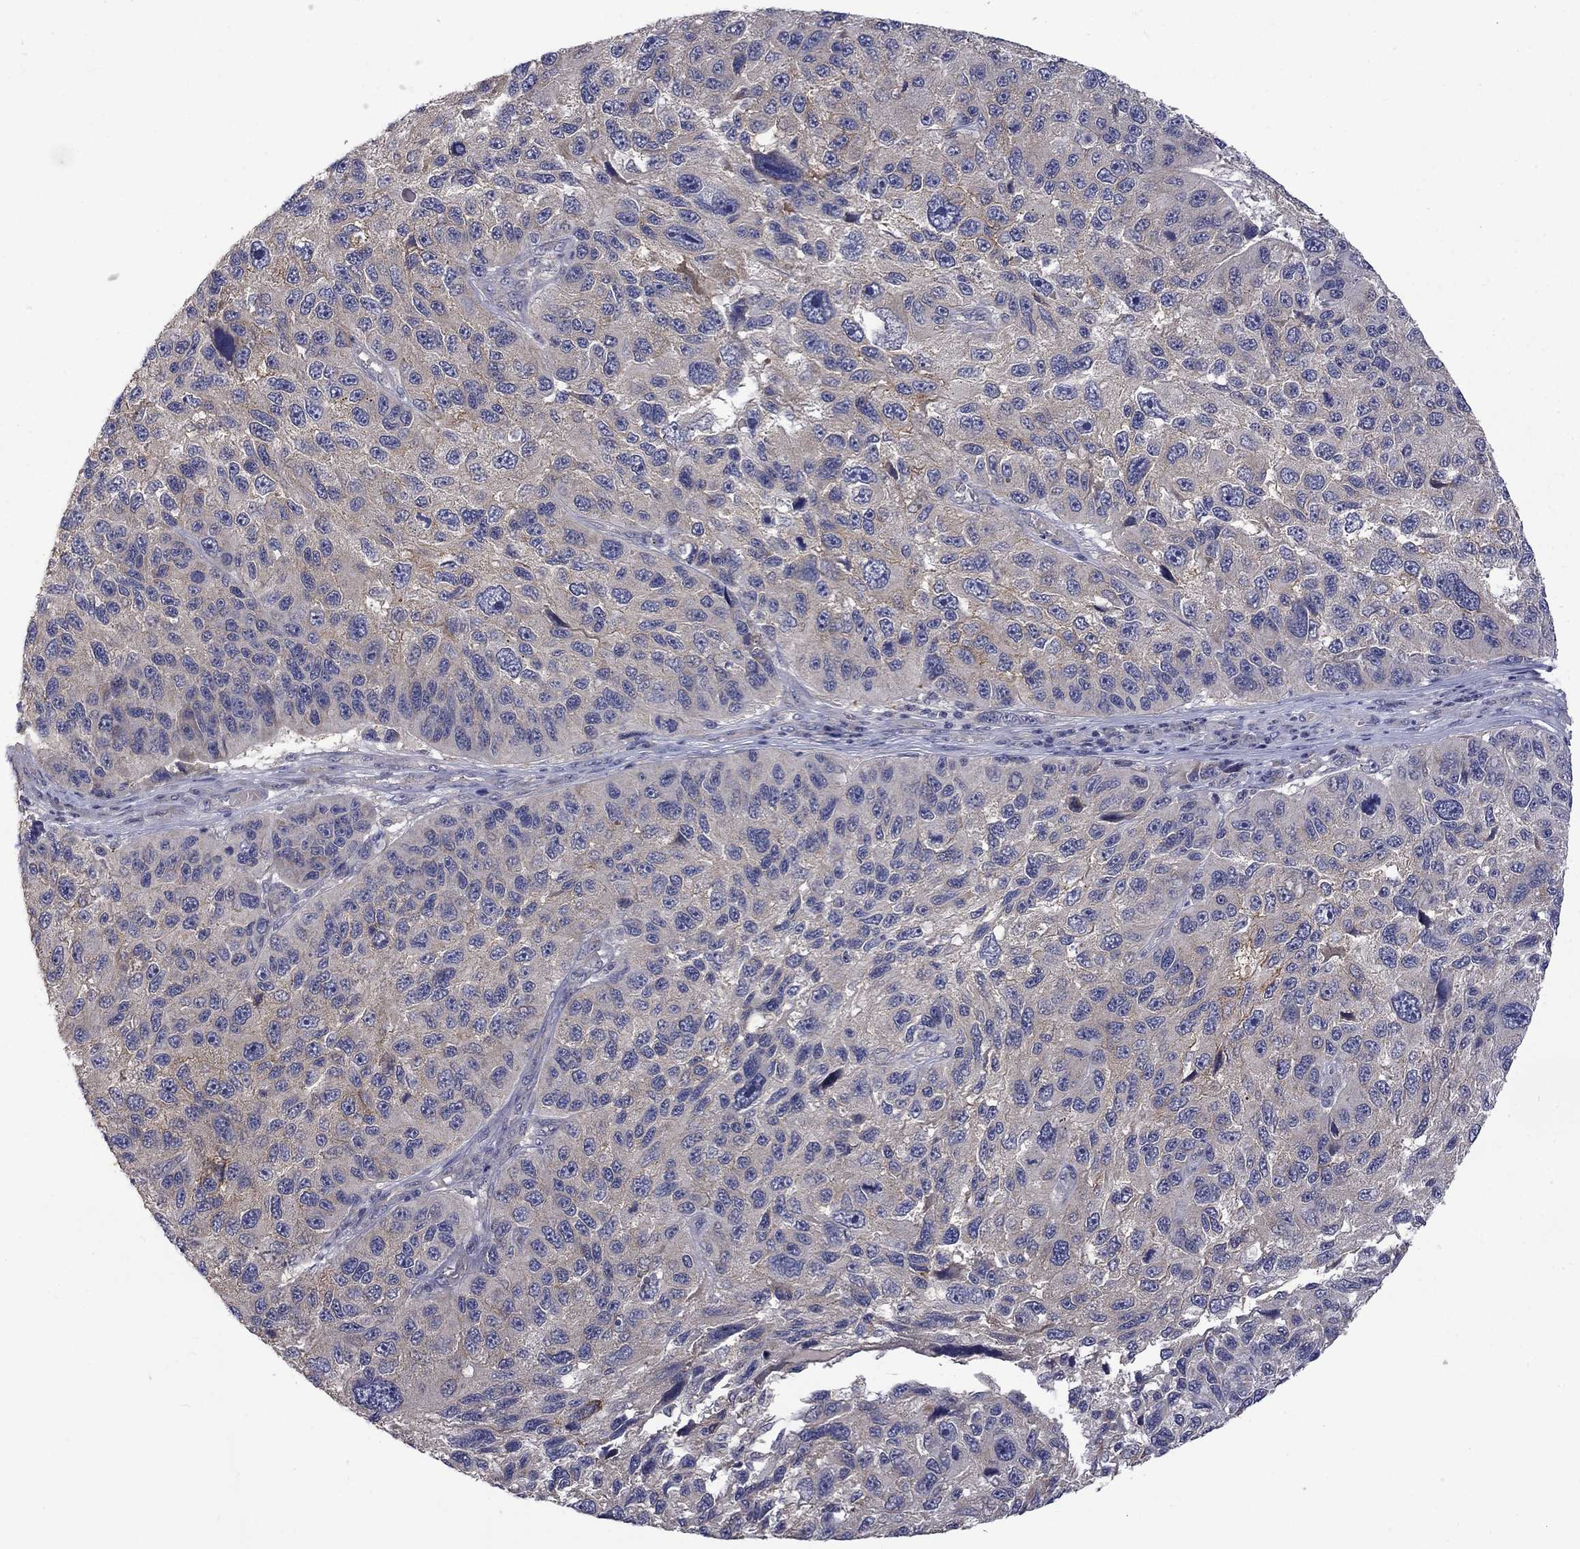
{"staining": {"intensity": "negative", "quantity": "none", "location": "none"}, "tissue": "melanoma", "cell_type": "Tumor cells", "image_type": "cancer", "snomed": [{"axis": "morphology", "description": "Malignant melanoma, NOS"}, {"axis": "topography", "description": "Skin"}], "caption": "DAB (3,3'-diaminobenzidine) immunohistochemical staining of human malignant melanoma displays no significant positivity in tumor cells.", "gene": "SLC39A14", "patient": {"sex": "male", "age": 53}}